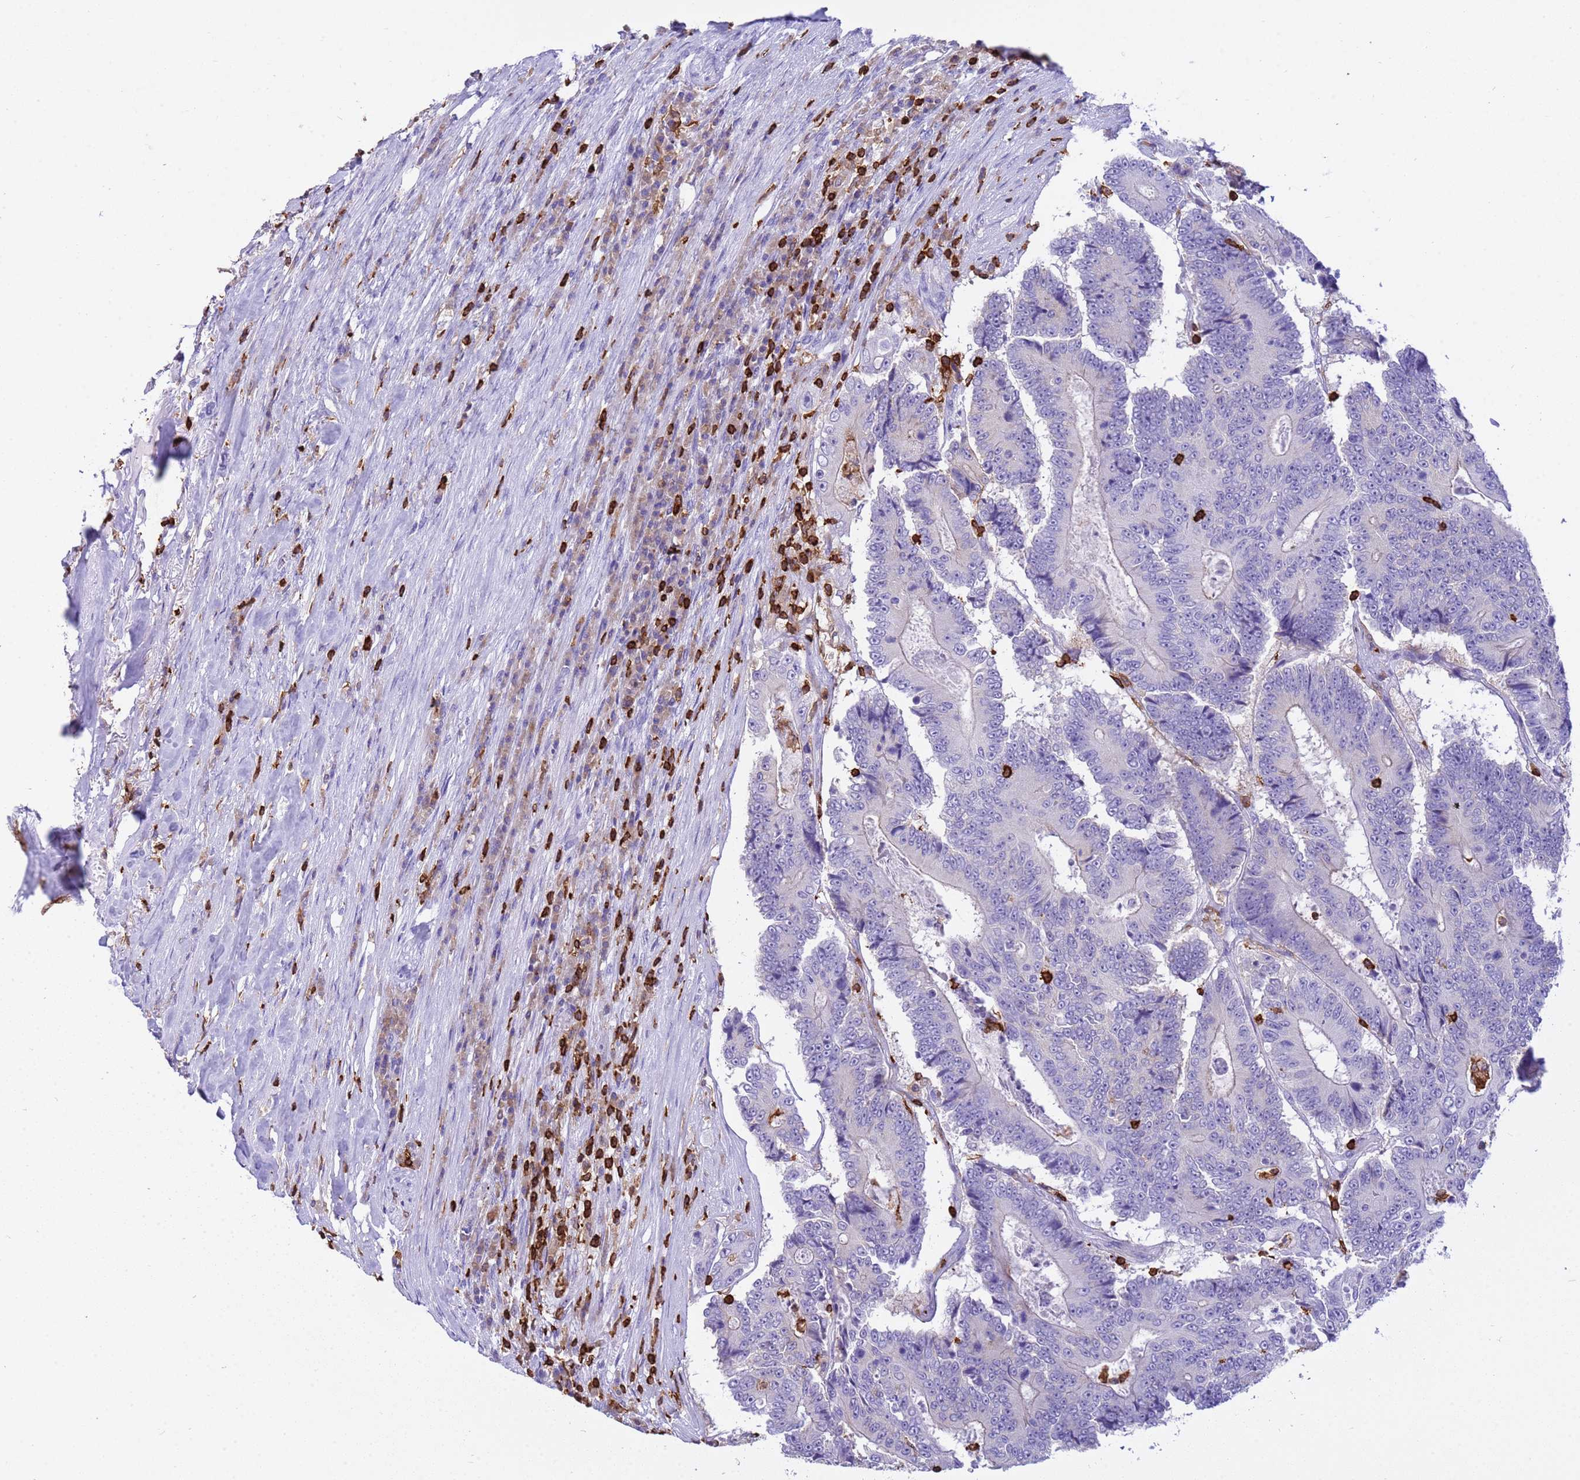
{"staining": {"intensity": "negative", "quantity": "none", "location": "none"}, "tissue": "colorectal cancer", "cell_type": "Tumor cells", "image_type": "cancer", "snomed": [{"axis": "morphology", "description": "Adenocarcinoma, NOS"}, {"axis": "topography", "description": "Colon"}], "caption": "The histopathology image demonstrates no staining of tumor cells in colorectal adenocarcinoma.", "gene": "IRF5", "patient": {"sex": "male", "age": 83}}